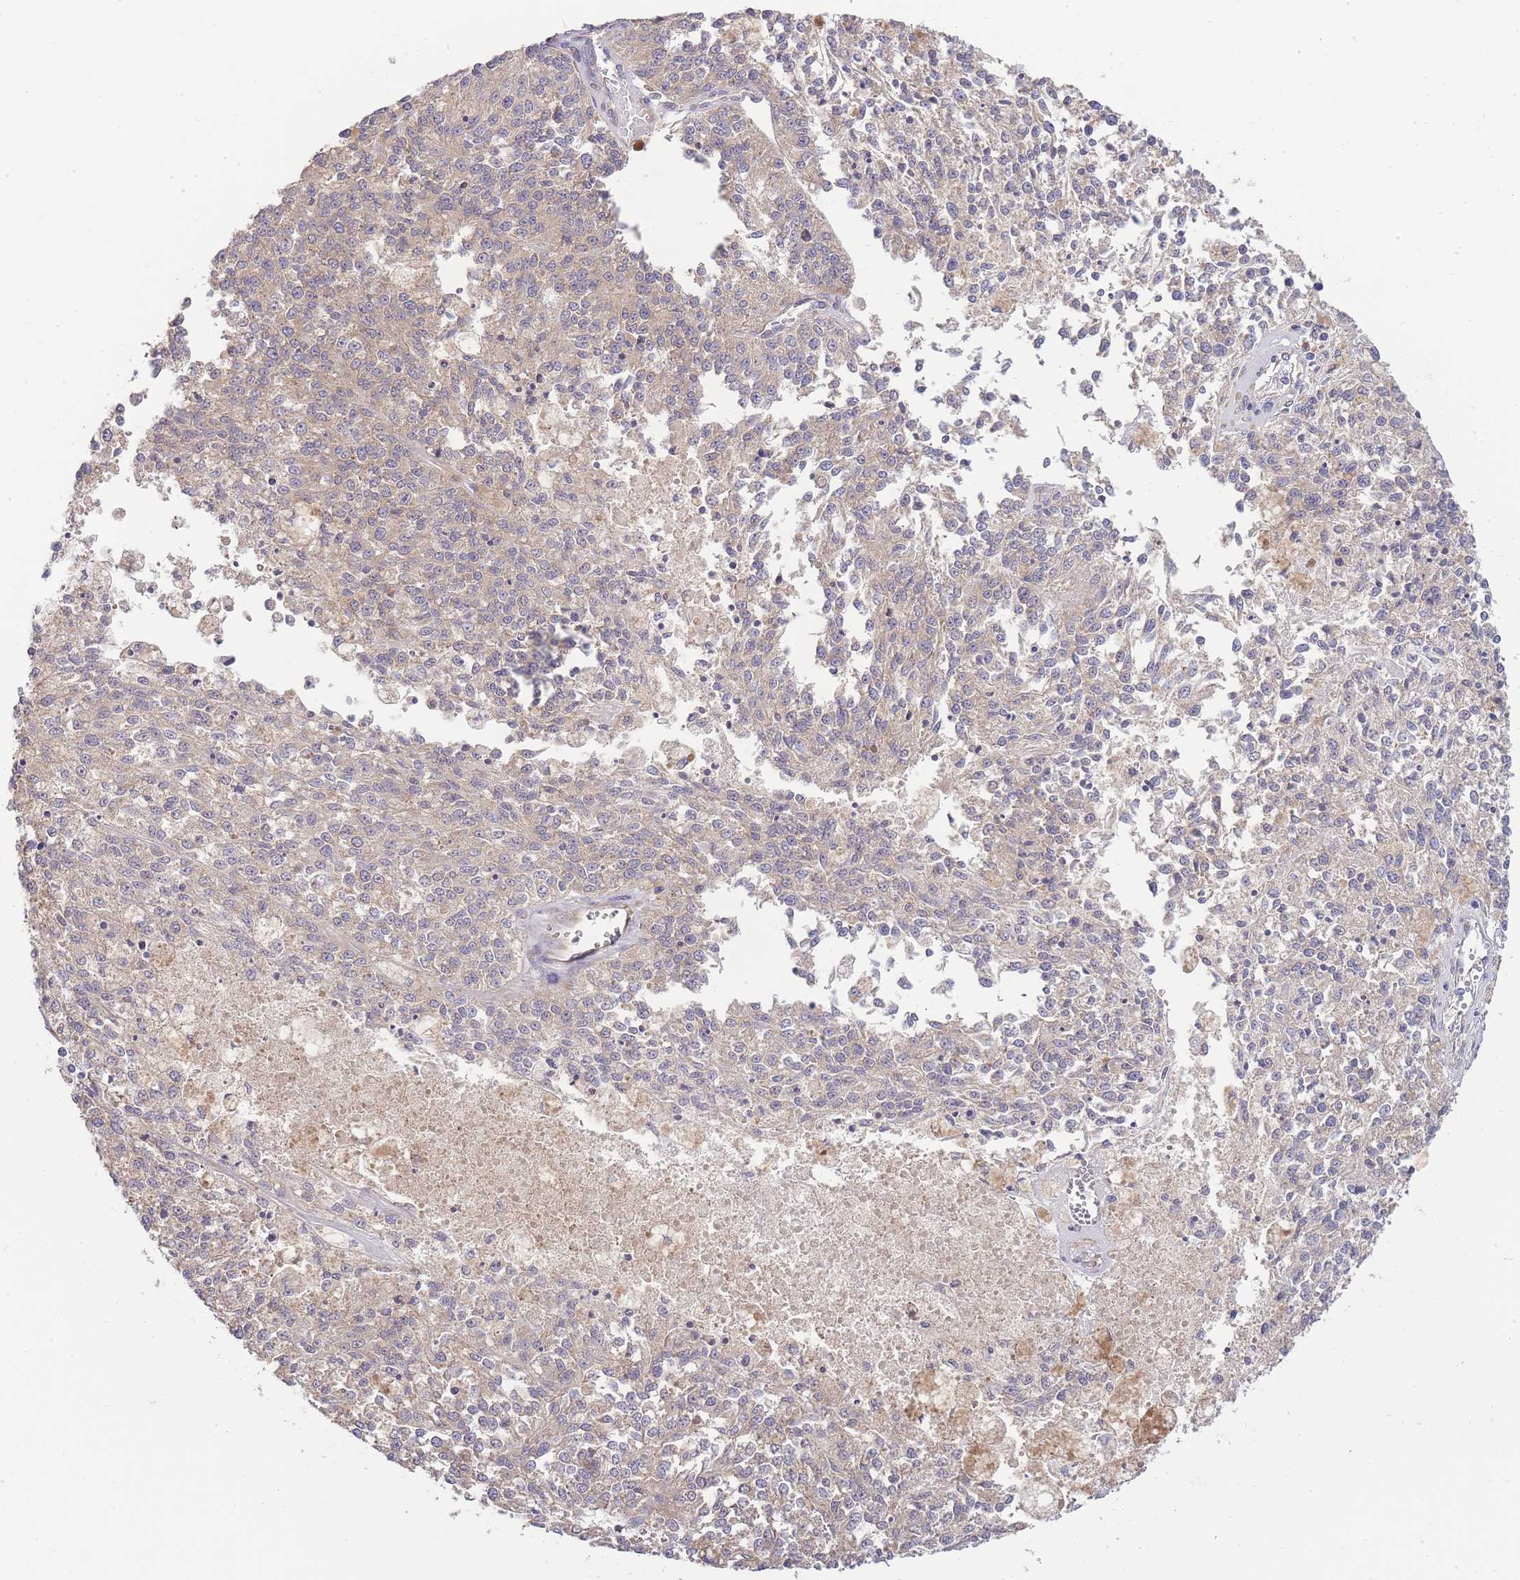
{"staining": {"intensity": "weak", "quantity": "<25%", "location": "cytoplasmic/membranous"}, "tissue": "melanoma", "cell_type": "Tumor cells", "image_type": "cancer", "snomed": [{"axis": "morphology", "description": "Malignant melanoma, NOS"}, {"axis": "topography", "description": "Skin"}], "caption": "An image of melanoma stained for a protein reveals no brown staining in tumor cells.", "gene": "BEX1", "patient": {"sex": "female", "age": 64}}